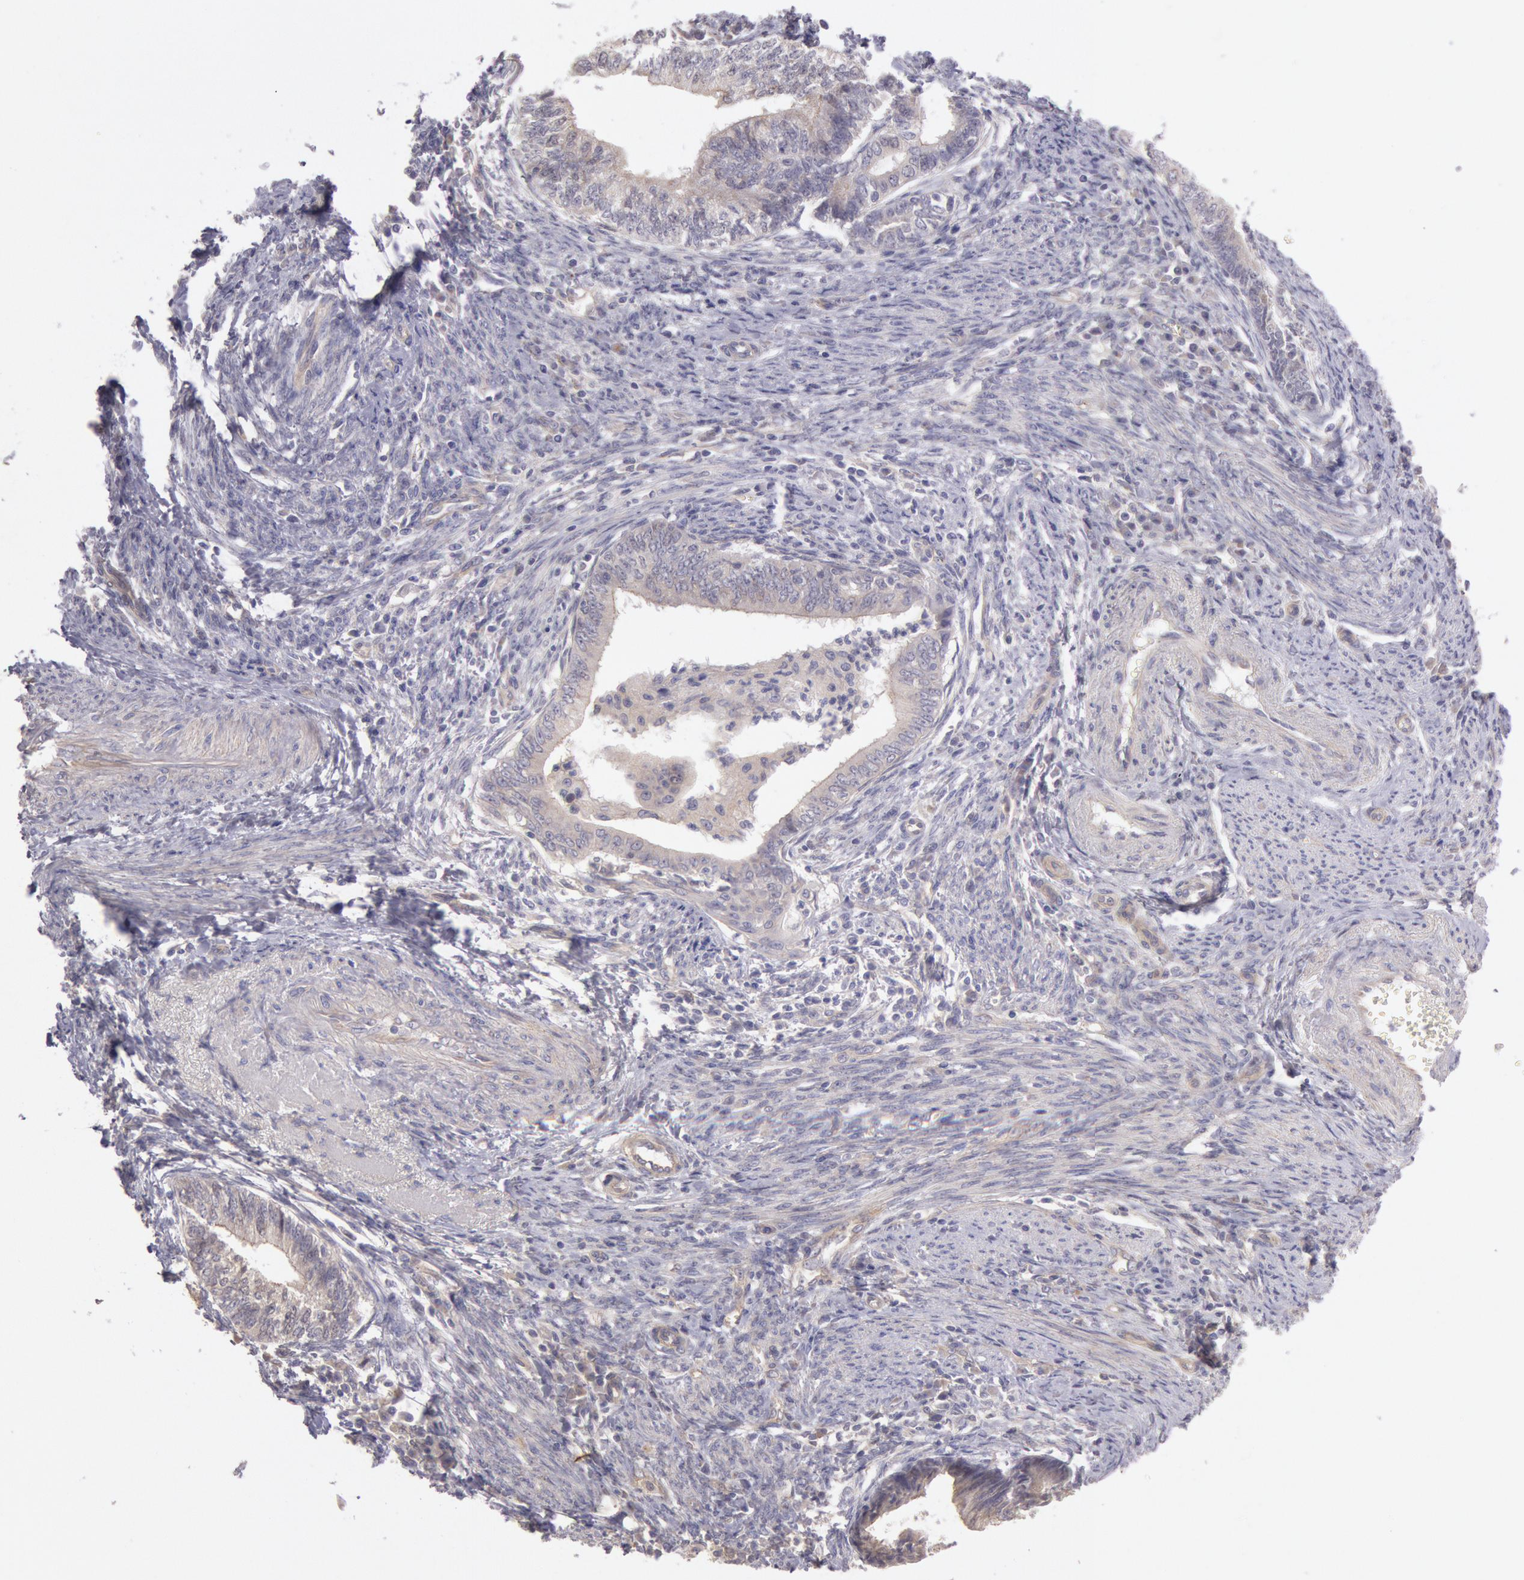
{"staining": {"intensity": "negative", "quantity": "none", "location": "none"}, "tissue": "endometrial cancer", "cell_type": "Tumor cells", "image_type": "cancer", "snomed": [{"axis": "morphology", "description": "Adenocarcinoma, NOS"}, {"axis": "topography", "description": "Endometrium"}], "caption": "An IHC histopathology image of endometrial cancer is shown. There is no staining in tumor cells of endometrial cancer.", "gene": "AMOTL1", "patient": {"sex": "female", "age": 66}}